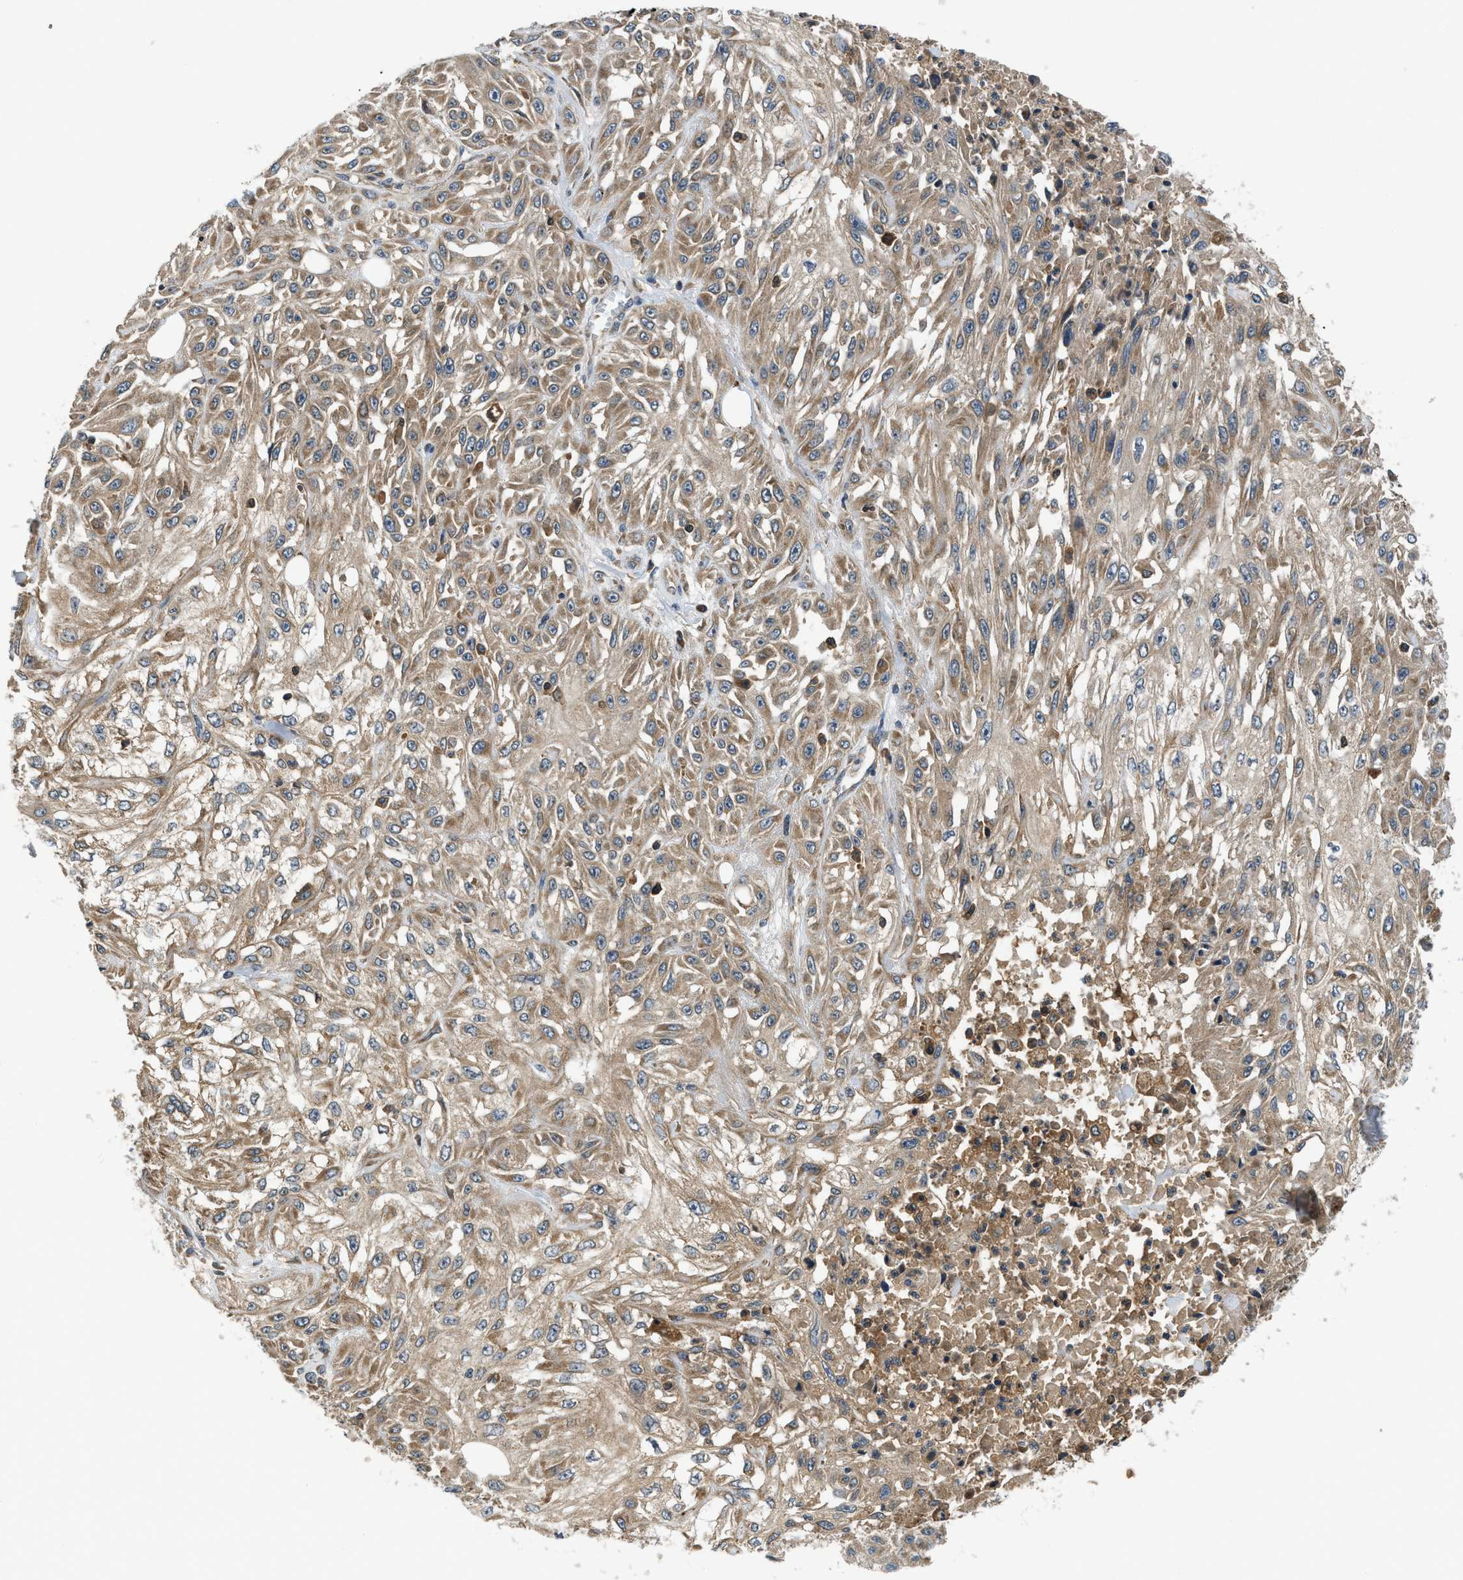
{"staining": {"intensity": "moderate", "quantity": ">75%", "location": "cytoplasmic/membranous"}, "tissue": "skin cancer", "cell_type": "Tumor cells", "image_type": "cancer", "snomed": [{"axis": "morphology", "description": "Squamous cell carcinoma, NOS"}, {"axis": "morphology", "description": "Squamous cell carcinoma, metastatic, NOS"}, {"axis": "topography", "description": "Skin"}, {"axis": "topography", "description": "Lymph node"}], "caption": "IHC of skin cancer reveals medium levels of moderate cytoplasmic/membranous positivity in approximately >75% of tumor cells. (Stains: DAB in brown, nuclei in blue, Microscopy: brightfield microscopy at high magnification).", "gene": "PAFAH2", "patient": {"sex": "male", "age": 75}}